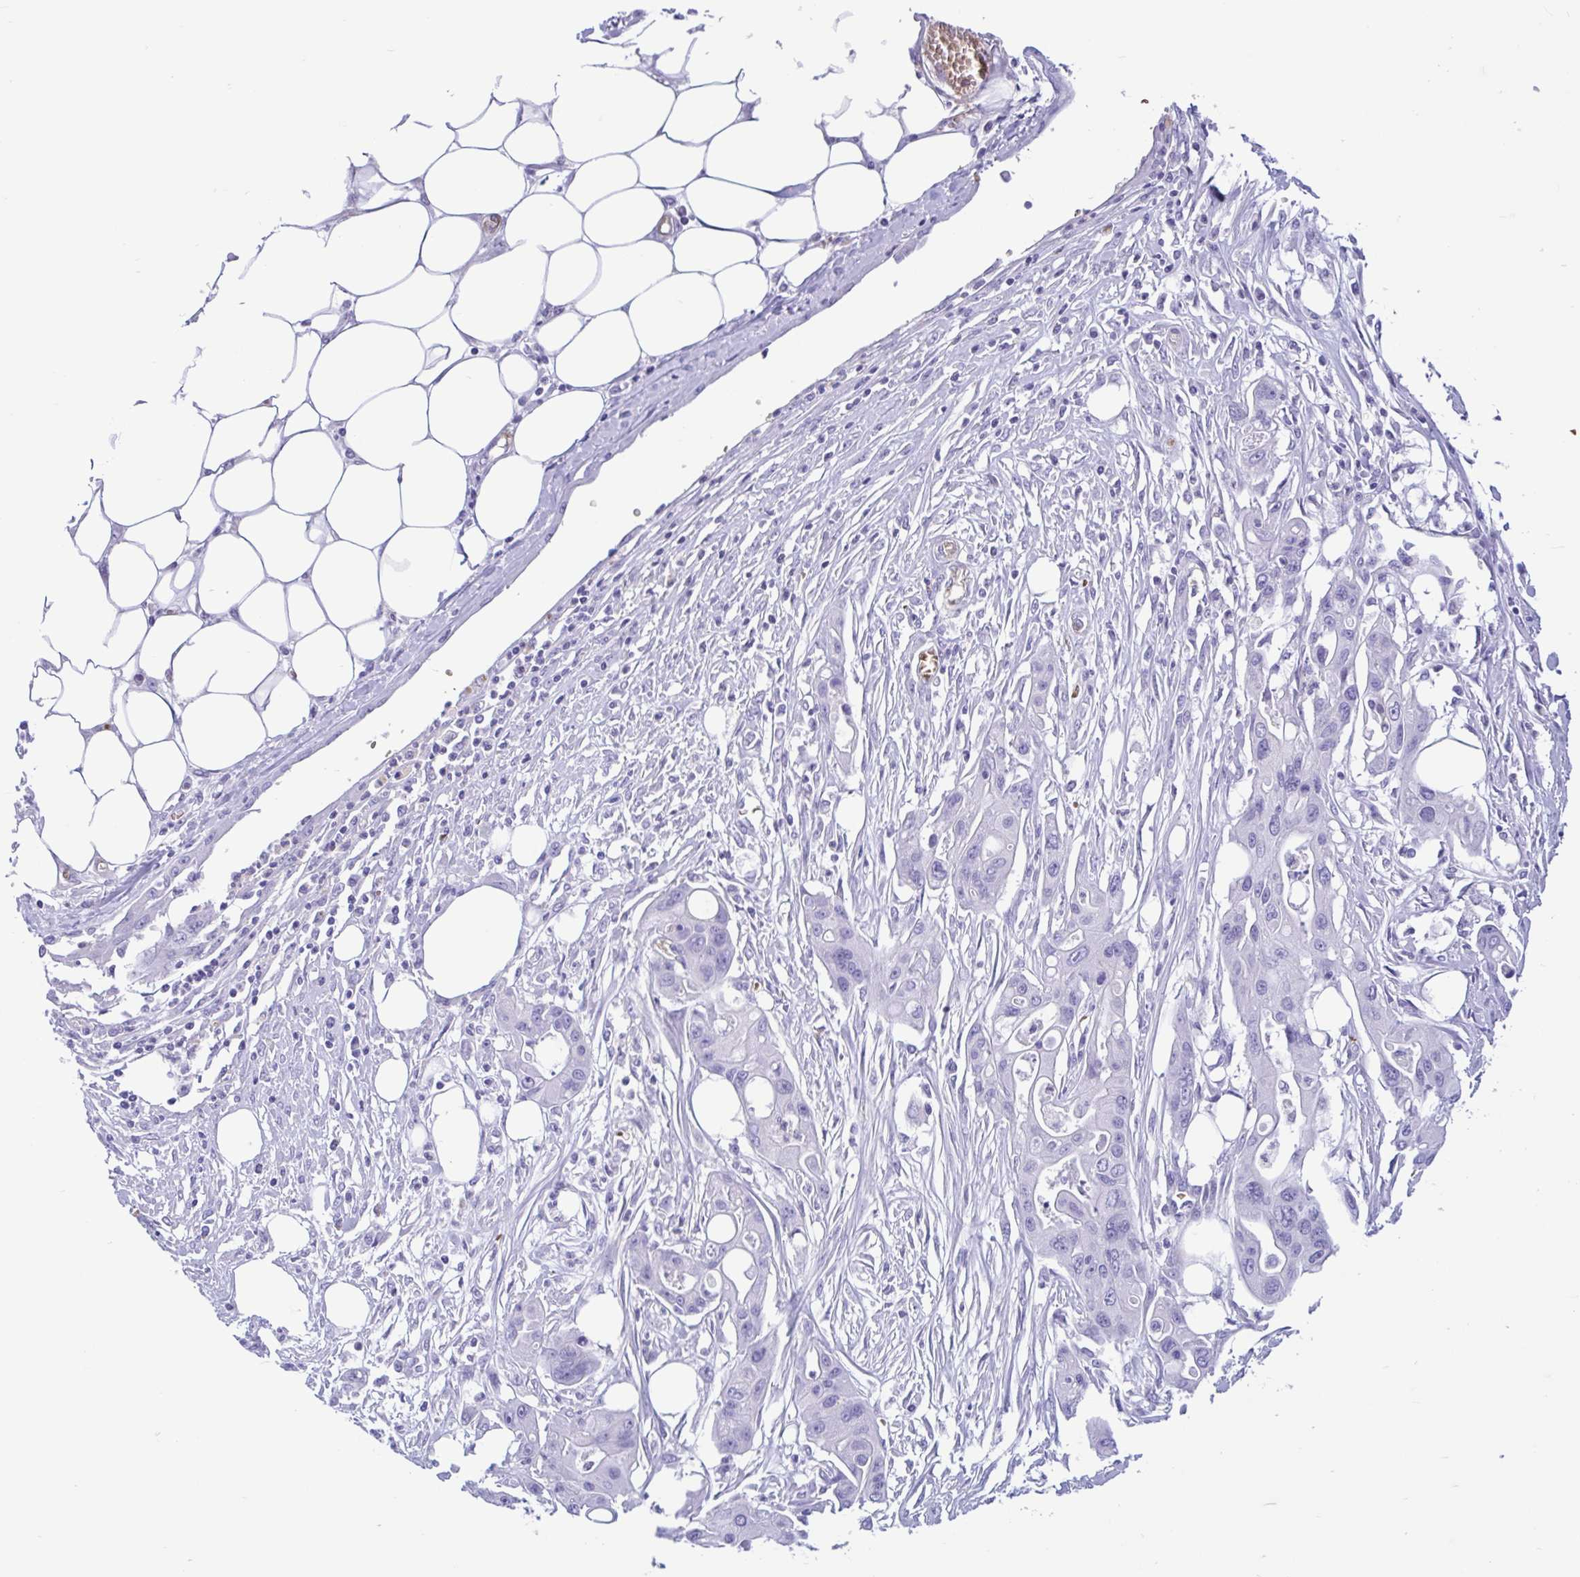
{"staining": {"intensity": "negative", "quantity": "none", "location": "none"}, "tissue": "ovarian cancer", "cell_type": "Tumor cells", "image_type": "cancer", "snomed": [{"axis": "morphology", "description": "Cystadenocarcinoma, mucinous, NOS"}, {"axis": "topography", "description": "Ovary"}], "caption": "A photomicrograph of ovarian cancer stained for a protein demonstrates no brown staining in tumor cells. (DAB (3,3'-diaminobenzidine) IHC visualized using brightfield microscopy, high magnification).", "gene": "TMEM79", "patient": {"sex": "female", "age": 70}}